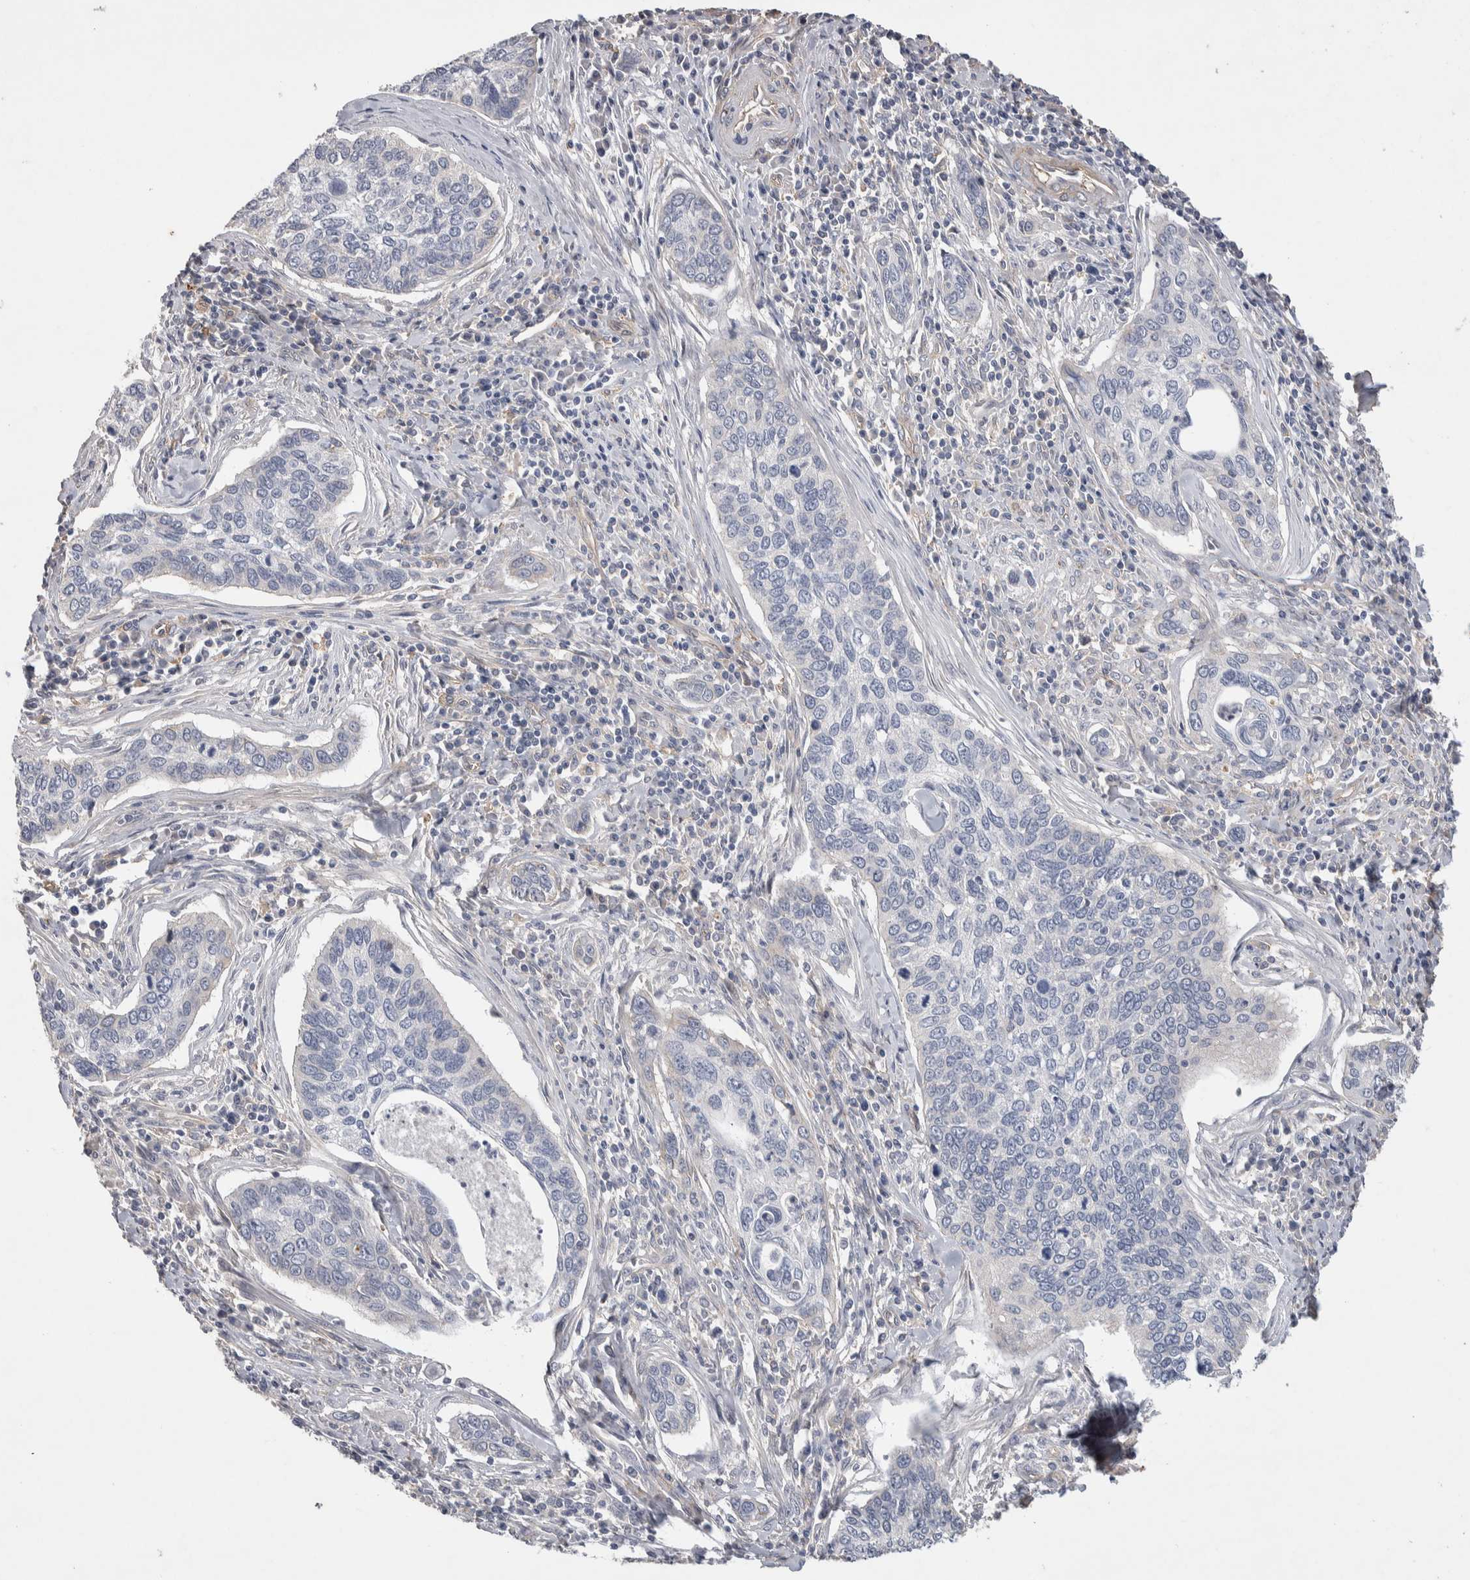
{"staining": {"intensity": "negative", "quantity": "none", "location": "none"}, "tissue": "cervical cancer", "cell_type": "Tumor cells", "image_type": "cancer", "snomed": [{"axis": "morphology", "description": "Squamous cell carcinoma, NOS"}, {"axis": "topography", "description": "Cervix"}], "caption": "Tumor cells show no significant staining in cervical cancer (squamous cell carcinoma). (DAB immunohistochemistry visualized using brightfield microscopy, high magnification).", "gene": "GCNA", "patient": {"sex": "female", "age": 53}}